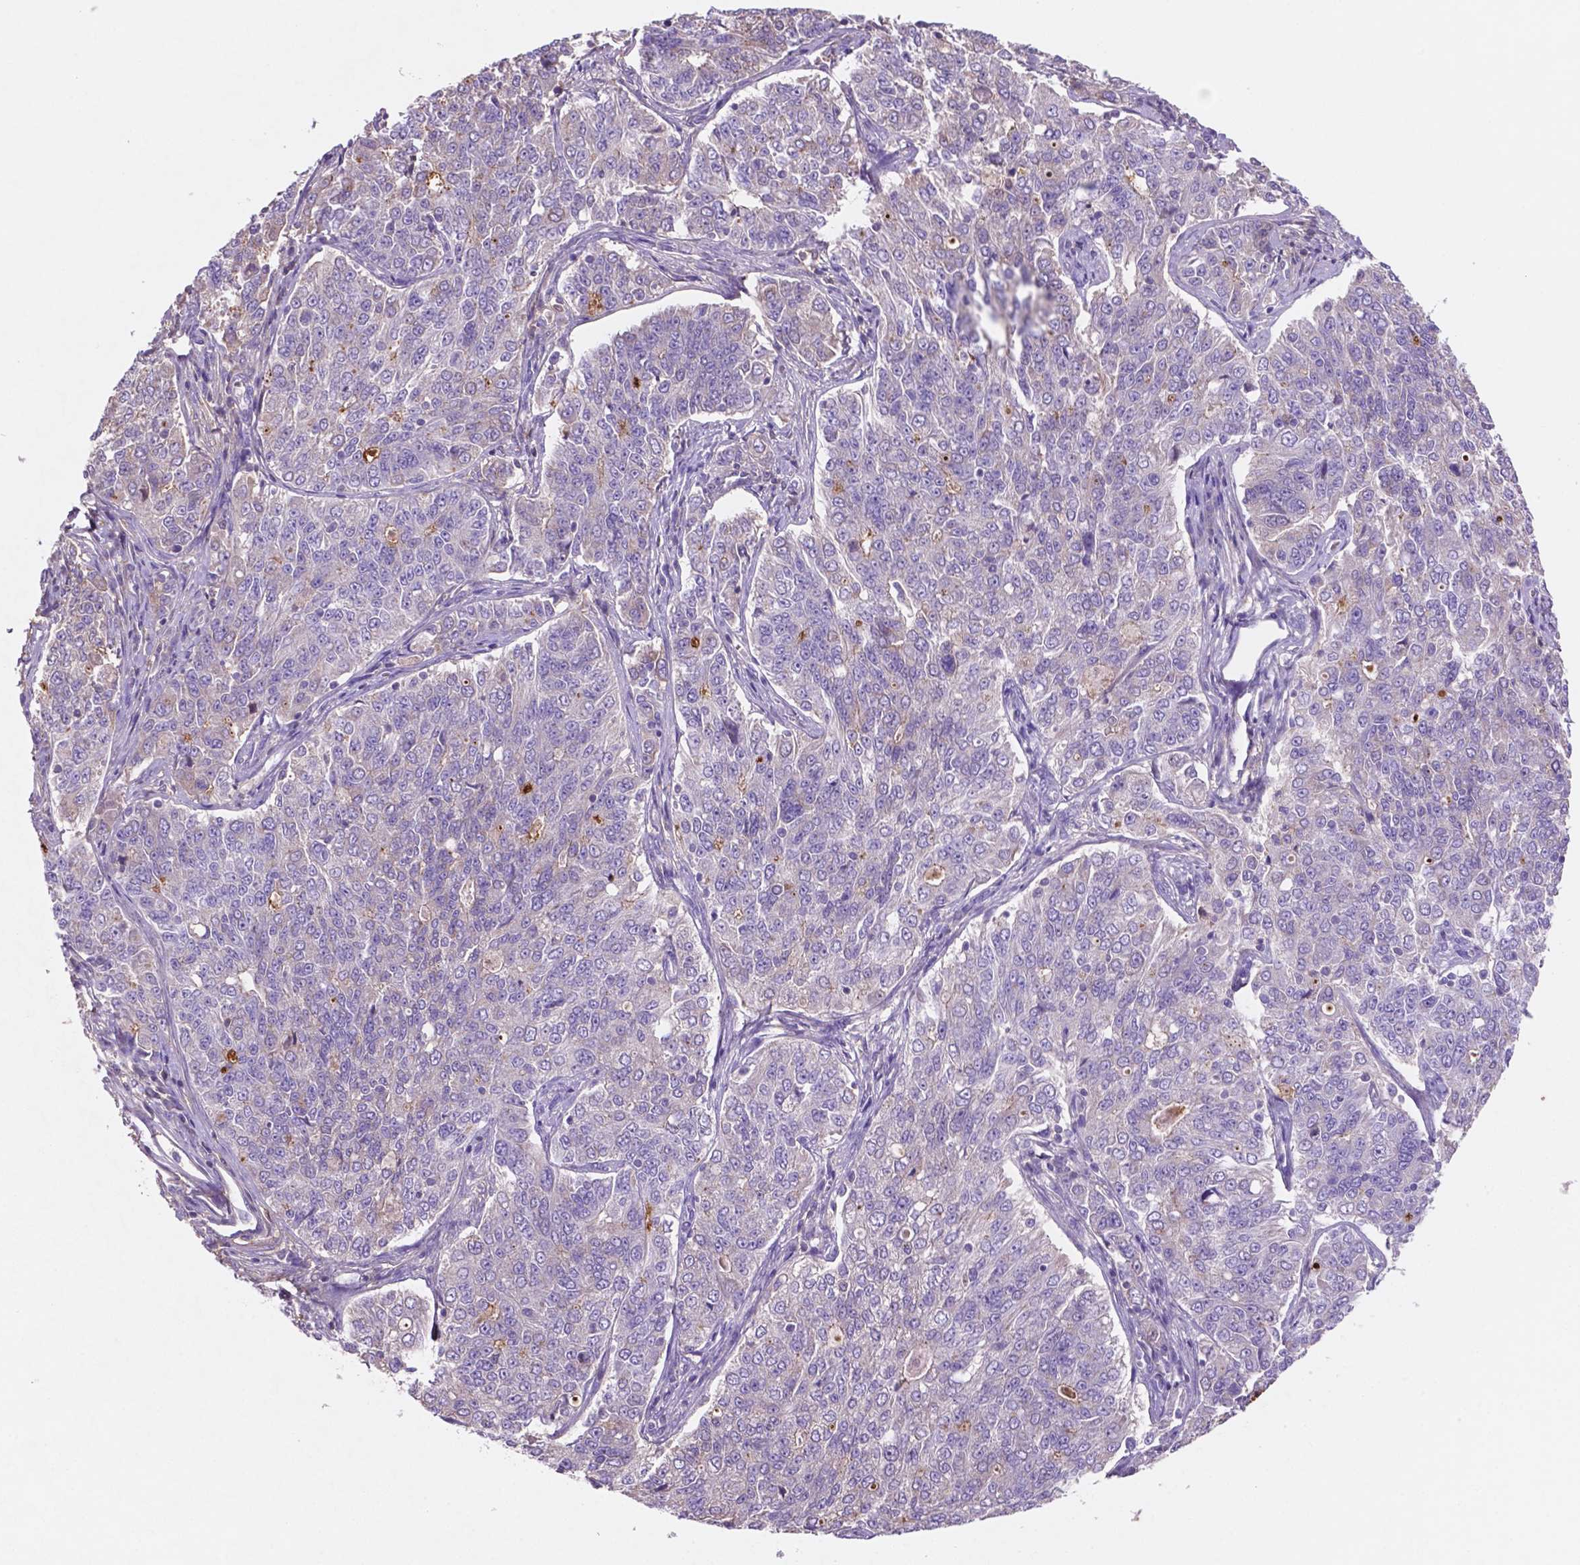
{"staining": {"intensity": "negative", "quantity": "none", "location": "none"}, "tissue": "endometrial cancer", "cell_type": "Tumor cells", "image_type": "cancer", "snomed": [{"axis": "morphology", "description": "Adenocarcinoma, NOS"}, {"axis": "topography", "description": "Endometrium"}], "caption": "Tumor cells are negative for brown protein staining in endometrial cancer. The staining is performed using DAB (3,3'-diaminobenzidine) brown chromogen with nuclei counter-stained in using hematoxylin.", "gene": "MKRN2OS", "patient": {"sex": "female", "age": 43}}